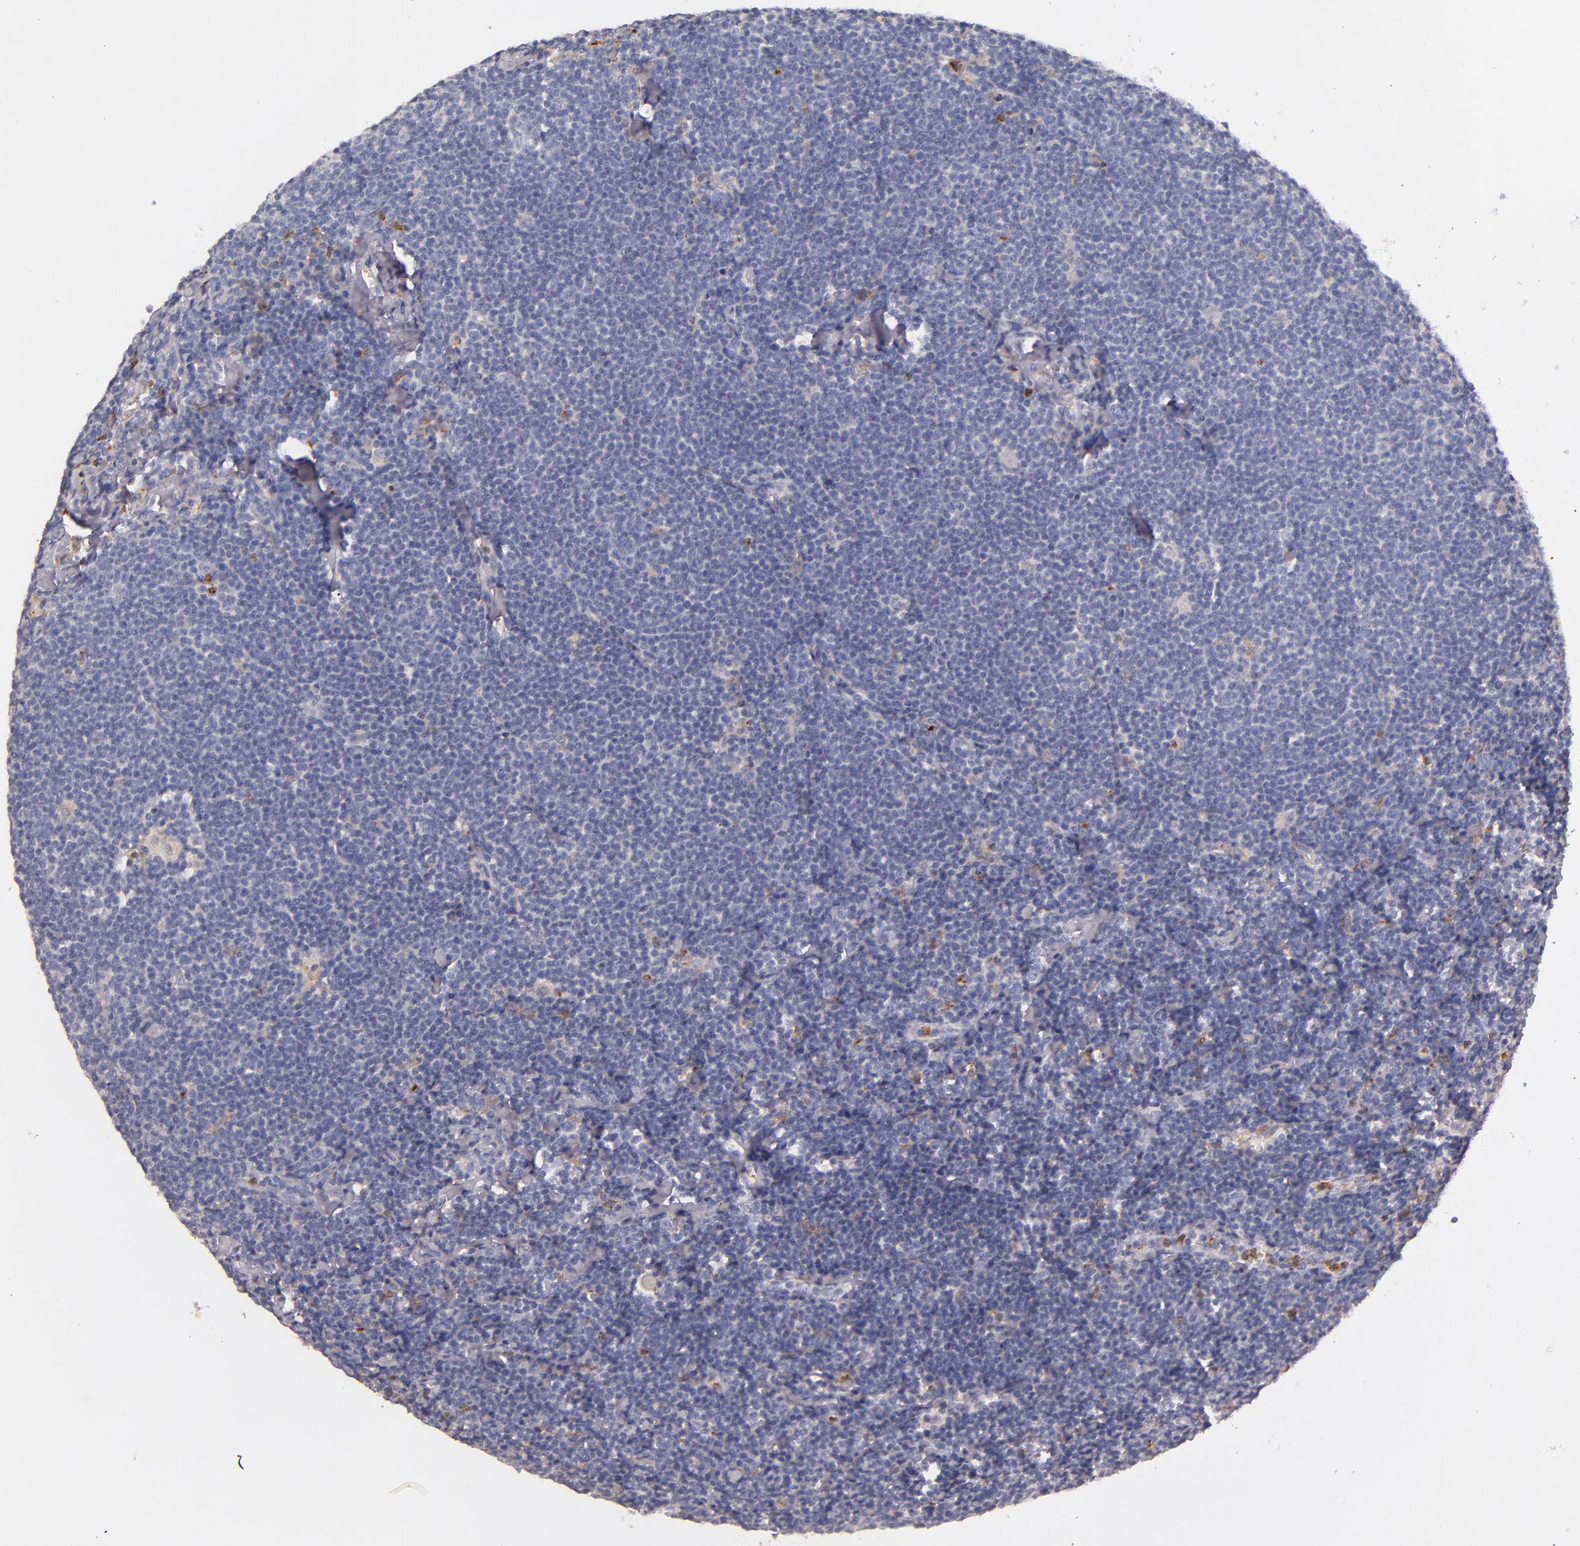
{"staining": {"intensity": "negative", "quantity": "none", "location": "none"}, "tissue": "lymphoma", "cell_type": "Tumor cells", "image_type": "cancer", "snomed": [{"axis": "morphology", "description": "Malignant lymphoma, non-Hodgkin's type, Low grade"}, {"axis": "topography", "description": "Lymph node"}], "caption": "High power microscopy micrograph of an immunohistochemistry photomicrograph of lymphoma, revealing no significant positivity in tumor cells.", "gene": "TLR8", "patient": {"sex": "male", "age": 65}}